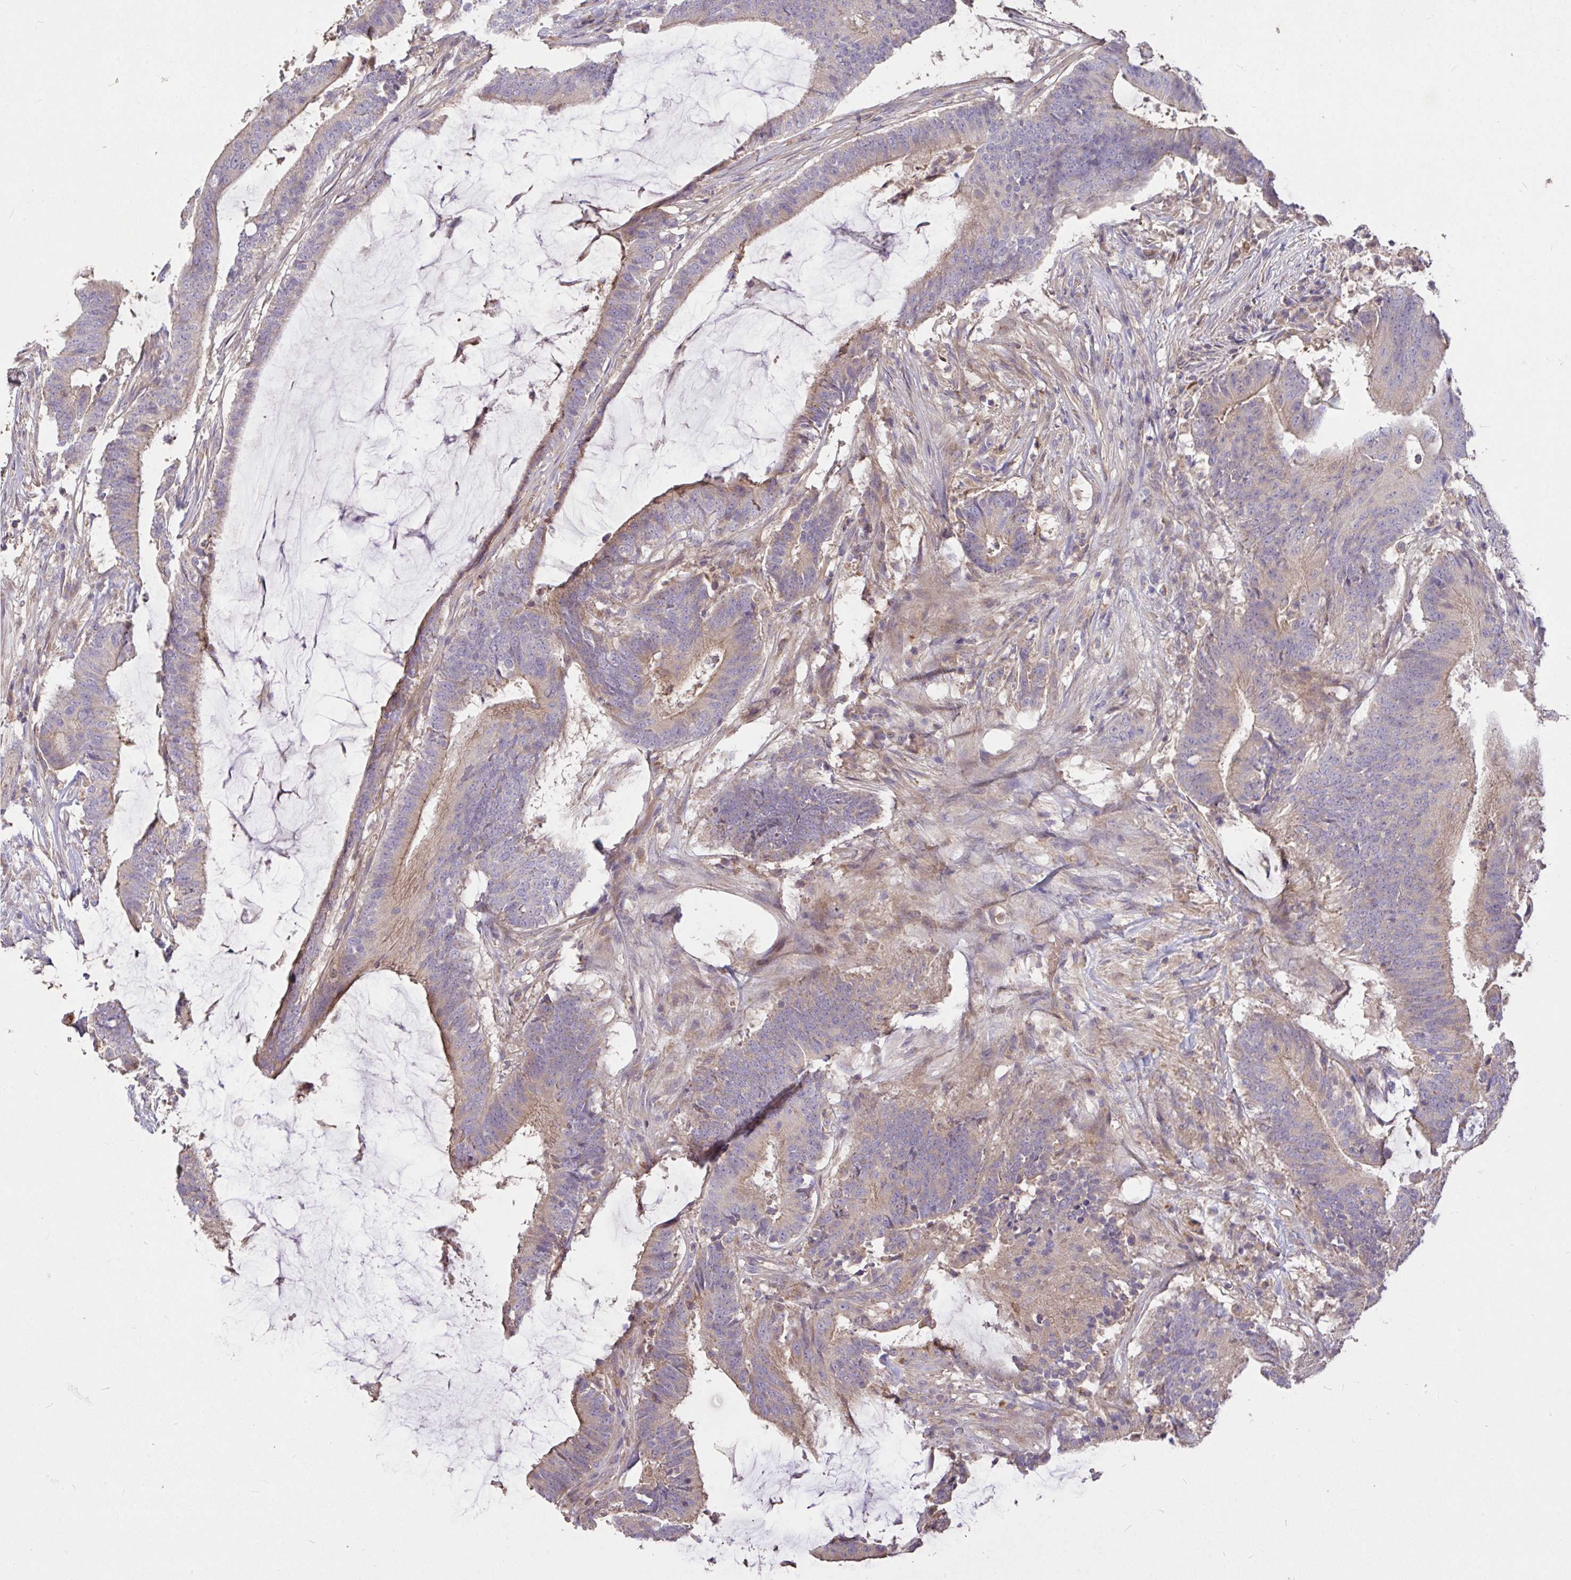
{"staining": {"intensity": "weak", "quantity": ">75%", "location": "cytoplasmic/membranous"}, "tissue": "colorectal cancer", "cell_type": "Tumor cells", "image_type": "cancer", "snomed": [{"axis": "morphology", "description": "Adenocarcinoma, NOS"}, {"axis": "topography", "description": "Colon"}], "caption": "Immunohistochemistry (IHC) of human colorectal adenocarcinoma displays low levels of weak cytoplasmic/membranous expression in about >75% of tumor cells.", "gene": "FCER1A", "patient": {"sex": "female", "age": 43}}